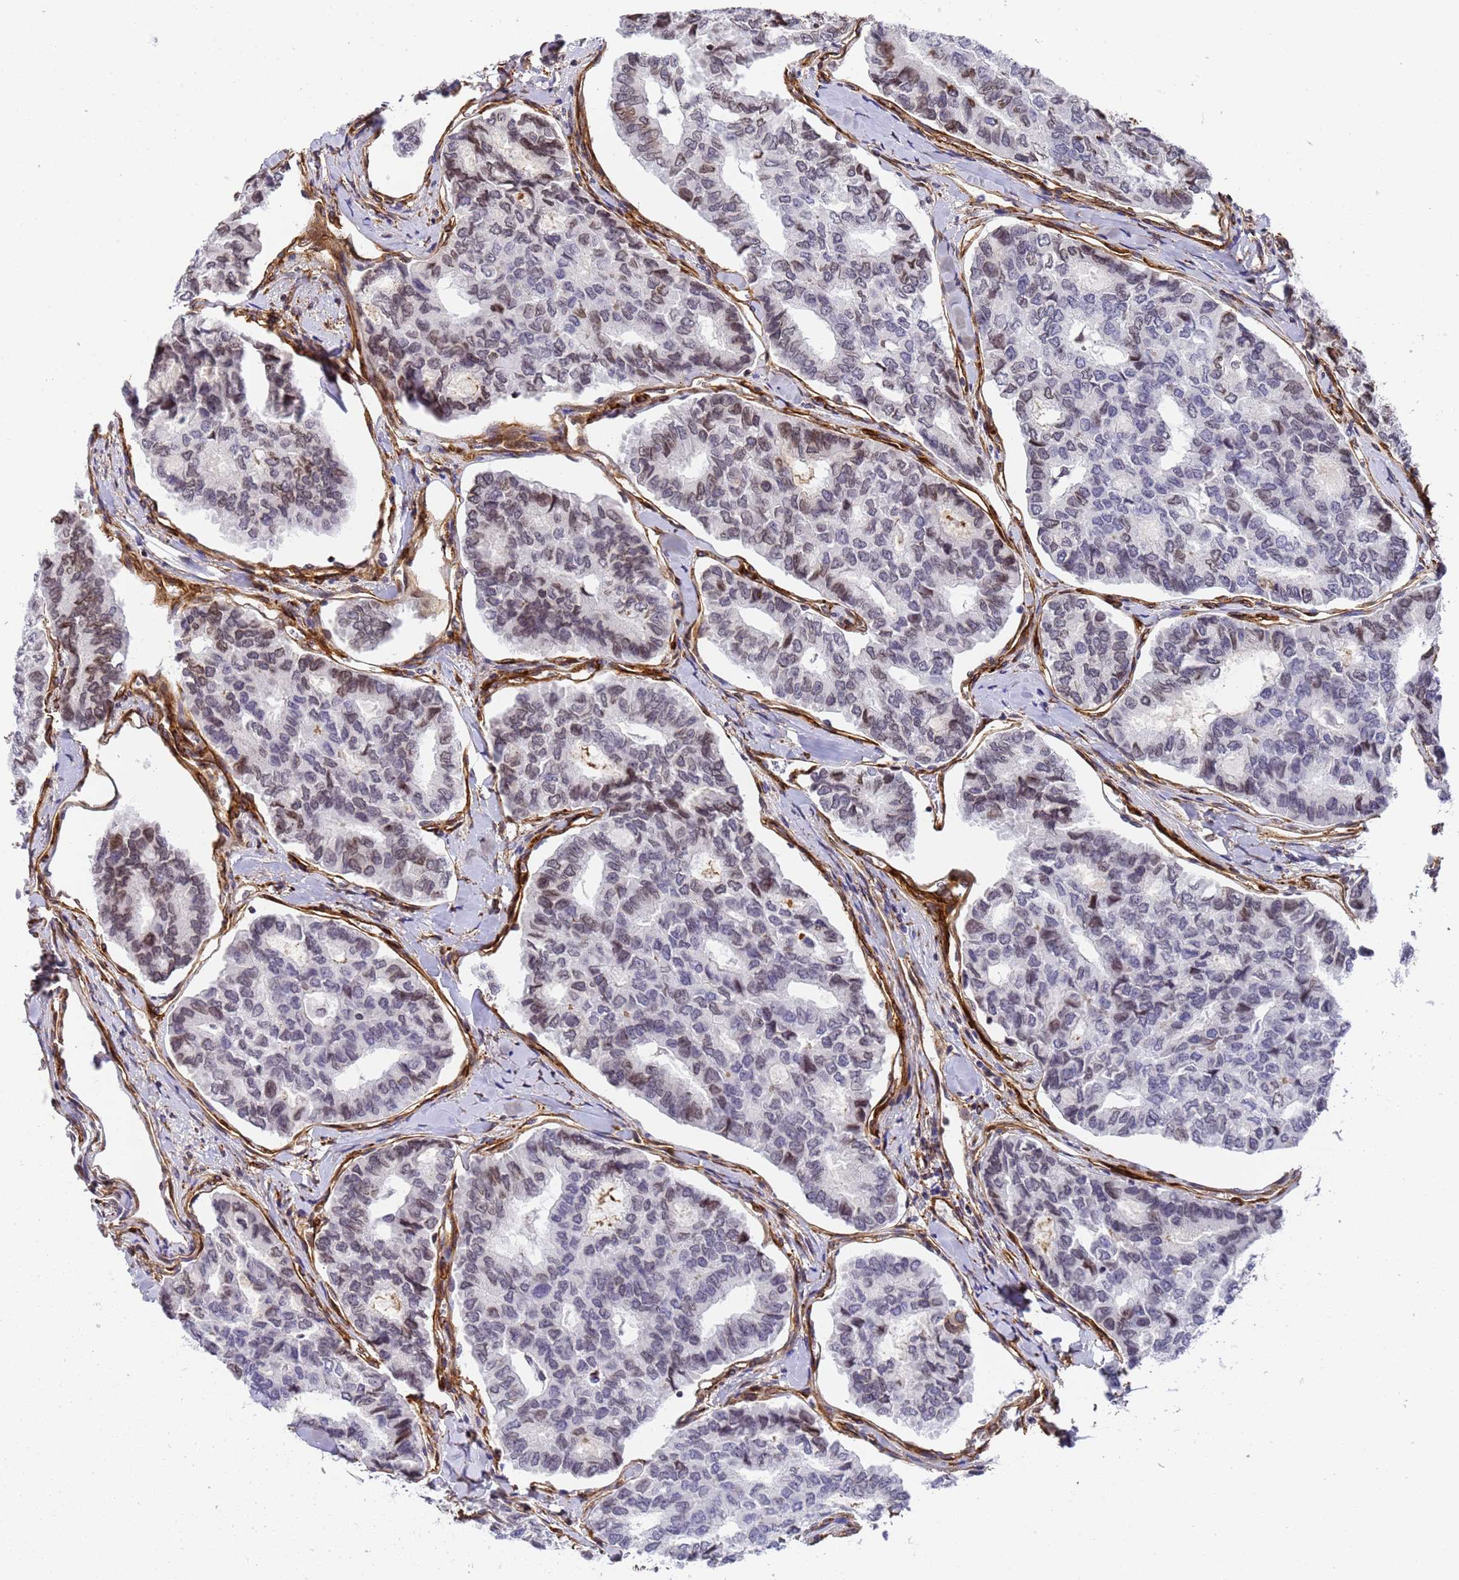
{"staining": {"intensity": "weak", "quantity": "<25%", "location": "nuclear"}, "tissue": "thyroid cancer", "cell_type": "Tumor cells", "image_type": "cancer", "snomed": [{"axis": "morphology", "description": "Papillary adenocarcinoma, NOS"}, {"axis": "topography", "description": "Thyroid gland"}], "caption": "Immunohistochemistry of thyroid cancer (papillary adenocarcinoma) reveals no expression in tumor cells. The staining was performed using DAB (3,3'-diaminobenzidine) to visualize the protein expression in brown, while the nuclei were stained in blue with hematoxylin (Magnification: 20x).", "gene": "IGFBP7", "patient": {"sex": "female", "age": 35}}